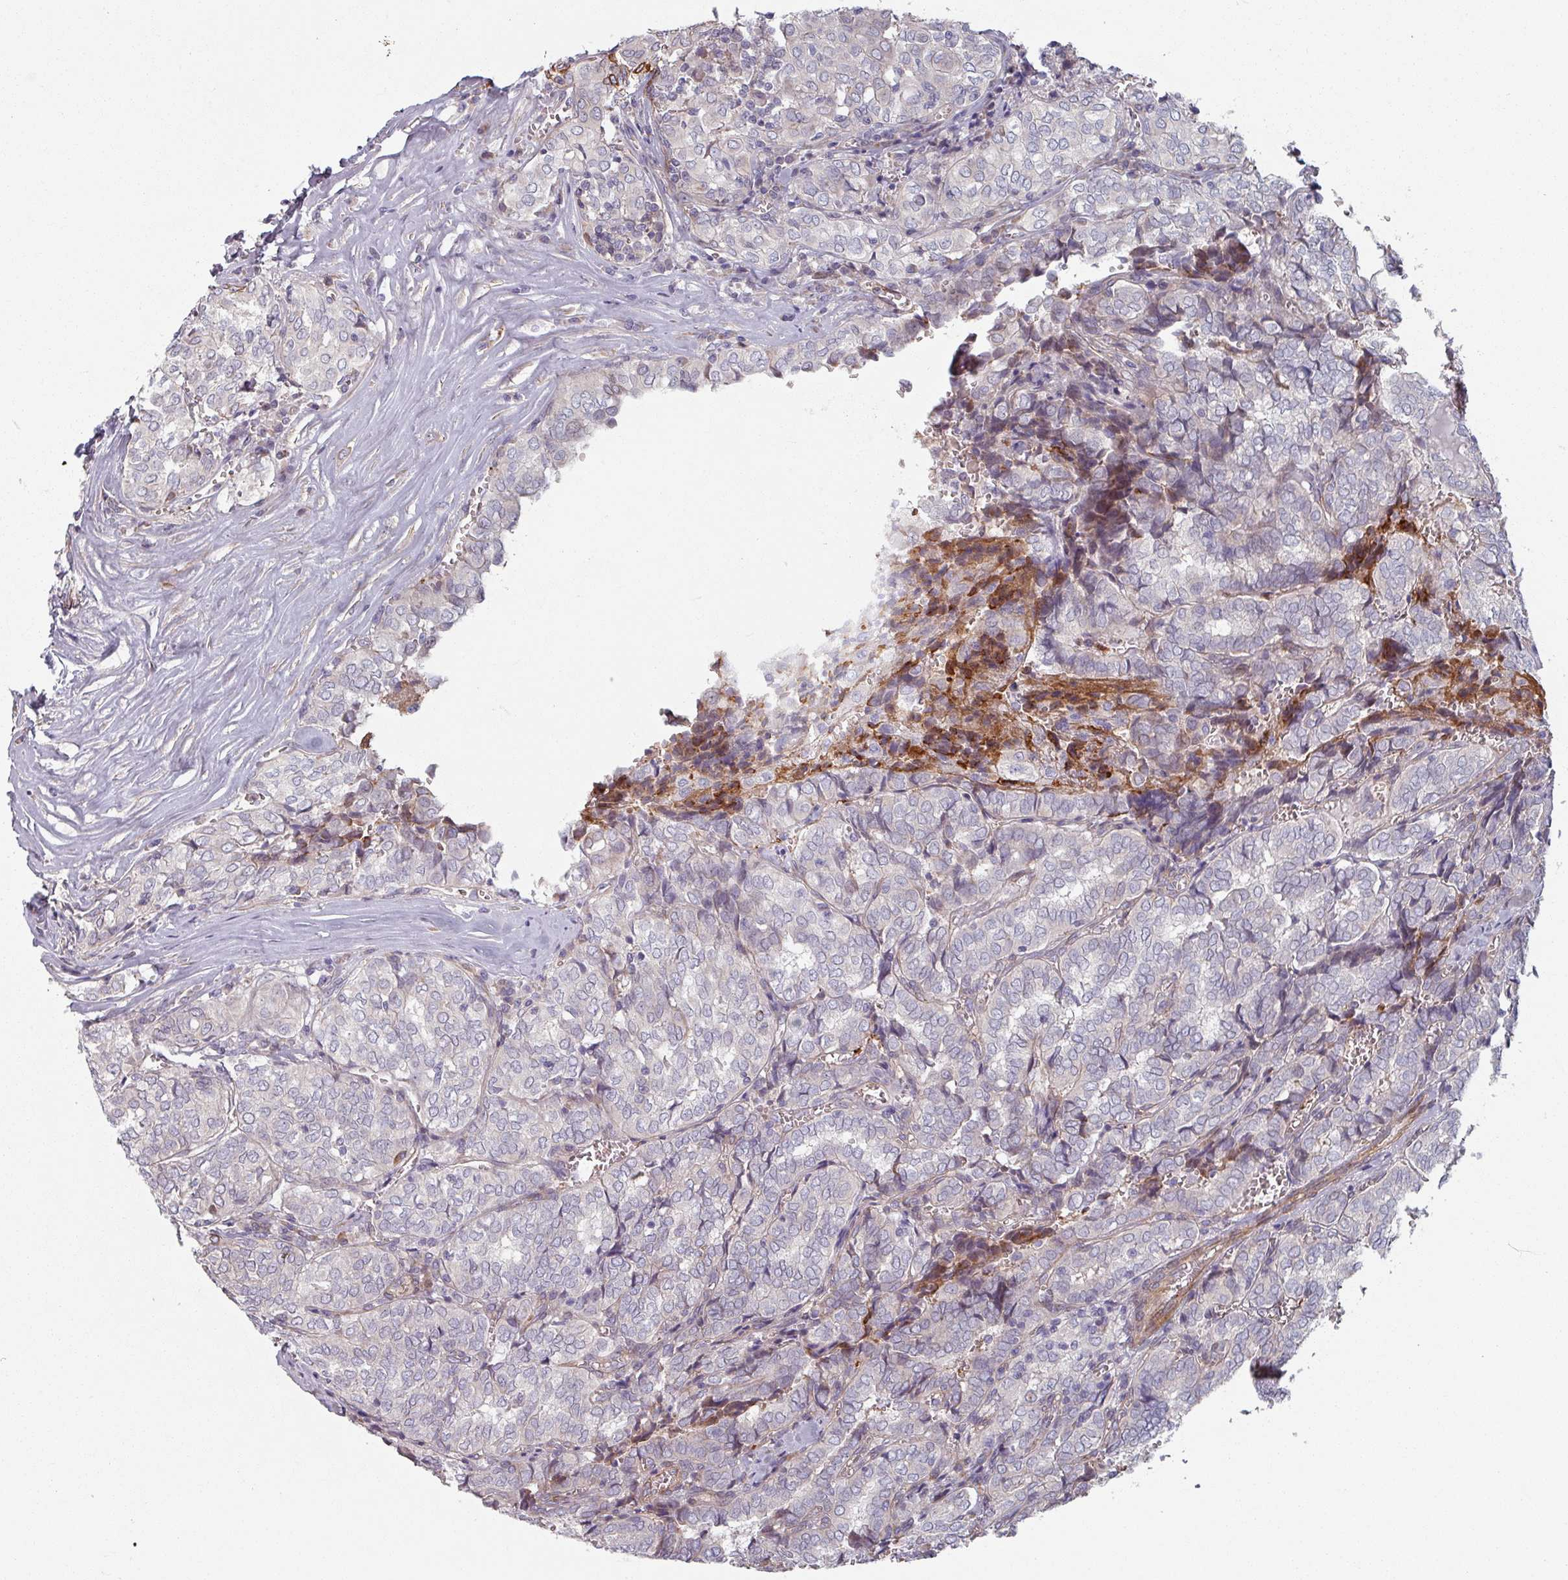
{"staining": {"intensity": "negative", "quantity": "none", "location": "none"}, "tissue": "thyroid cancer", "cell_type": "Tumor cells", "image_type": "cancer", "snomed": [{"axis": "morphology", "description": "Papillary adenocarcinoma, NOS"}, {"axis": "topography", "description": "Thyroid gland"}], "caption": "The photomicrograph shows no significant positivity in tumor cells of thyroid cancer.", "gene": "C4BPB", "patient": {"sex": "female", "age": 30}}